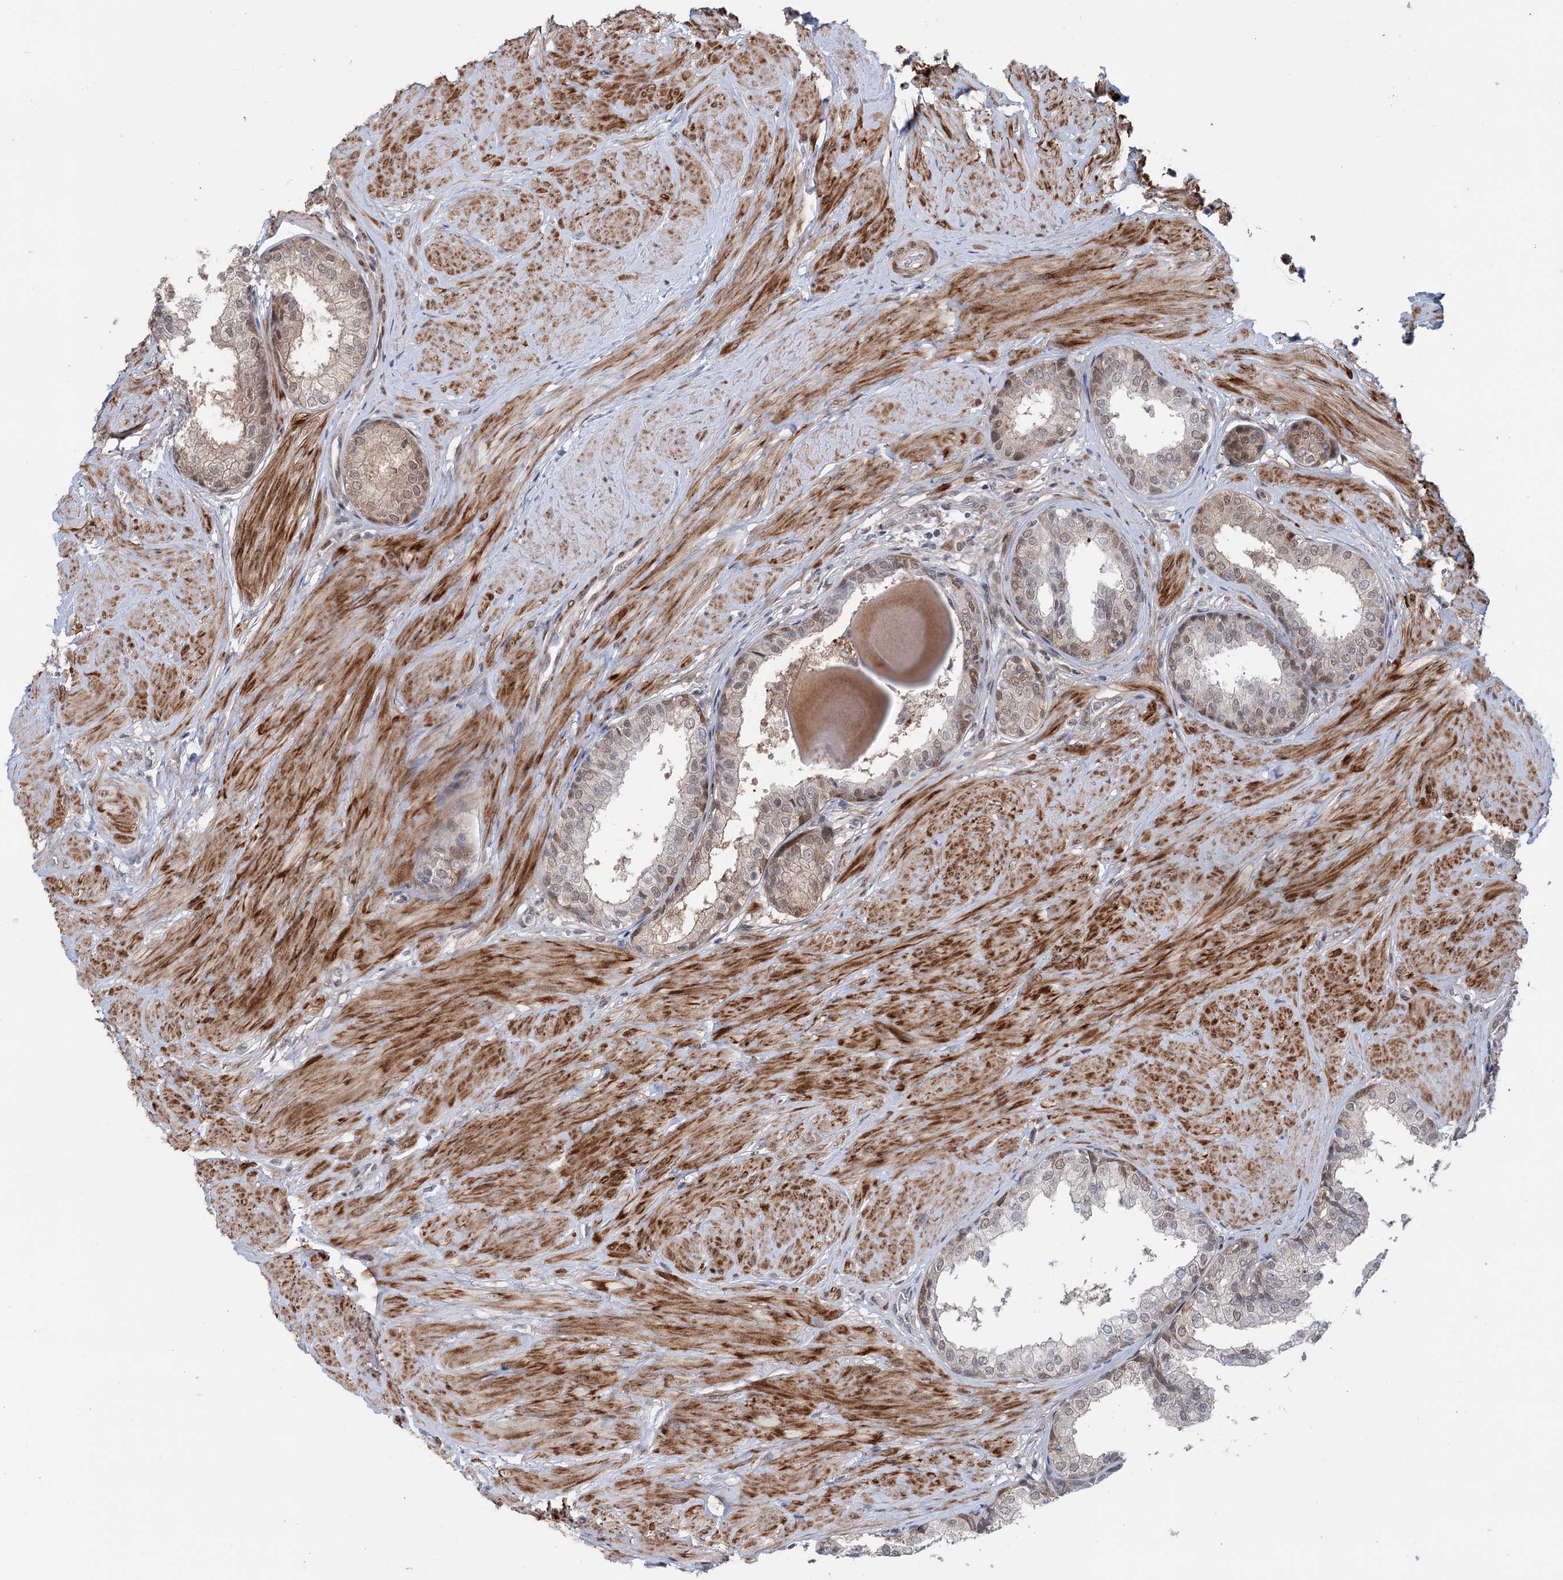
{"staining": {"intensity": "moderate", "quantity": "<25%", "location": "cytoplasmic/membranous,nuclear"}, "tissue": "prostate", "cell_type": "Glandular cells", "image_type": "normal", "snomed": [{"axis": "morphology", "description": "Normal tissue, NOS"}, {"axis": "topography", "description": "Prostate"}], "caption": "Immunohistochemistry of normal prostate reveals low levels of moderate cytoplasmic/membranous,nuclear staining in about <25% of glandular cells.", "gene": "FAM53A", "patient": {"sex": "male", "age": 48}}